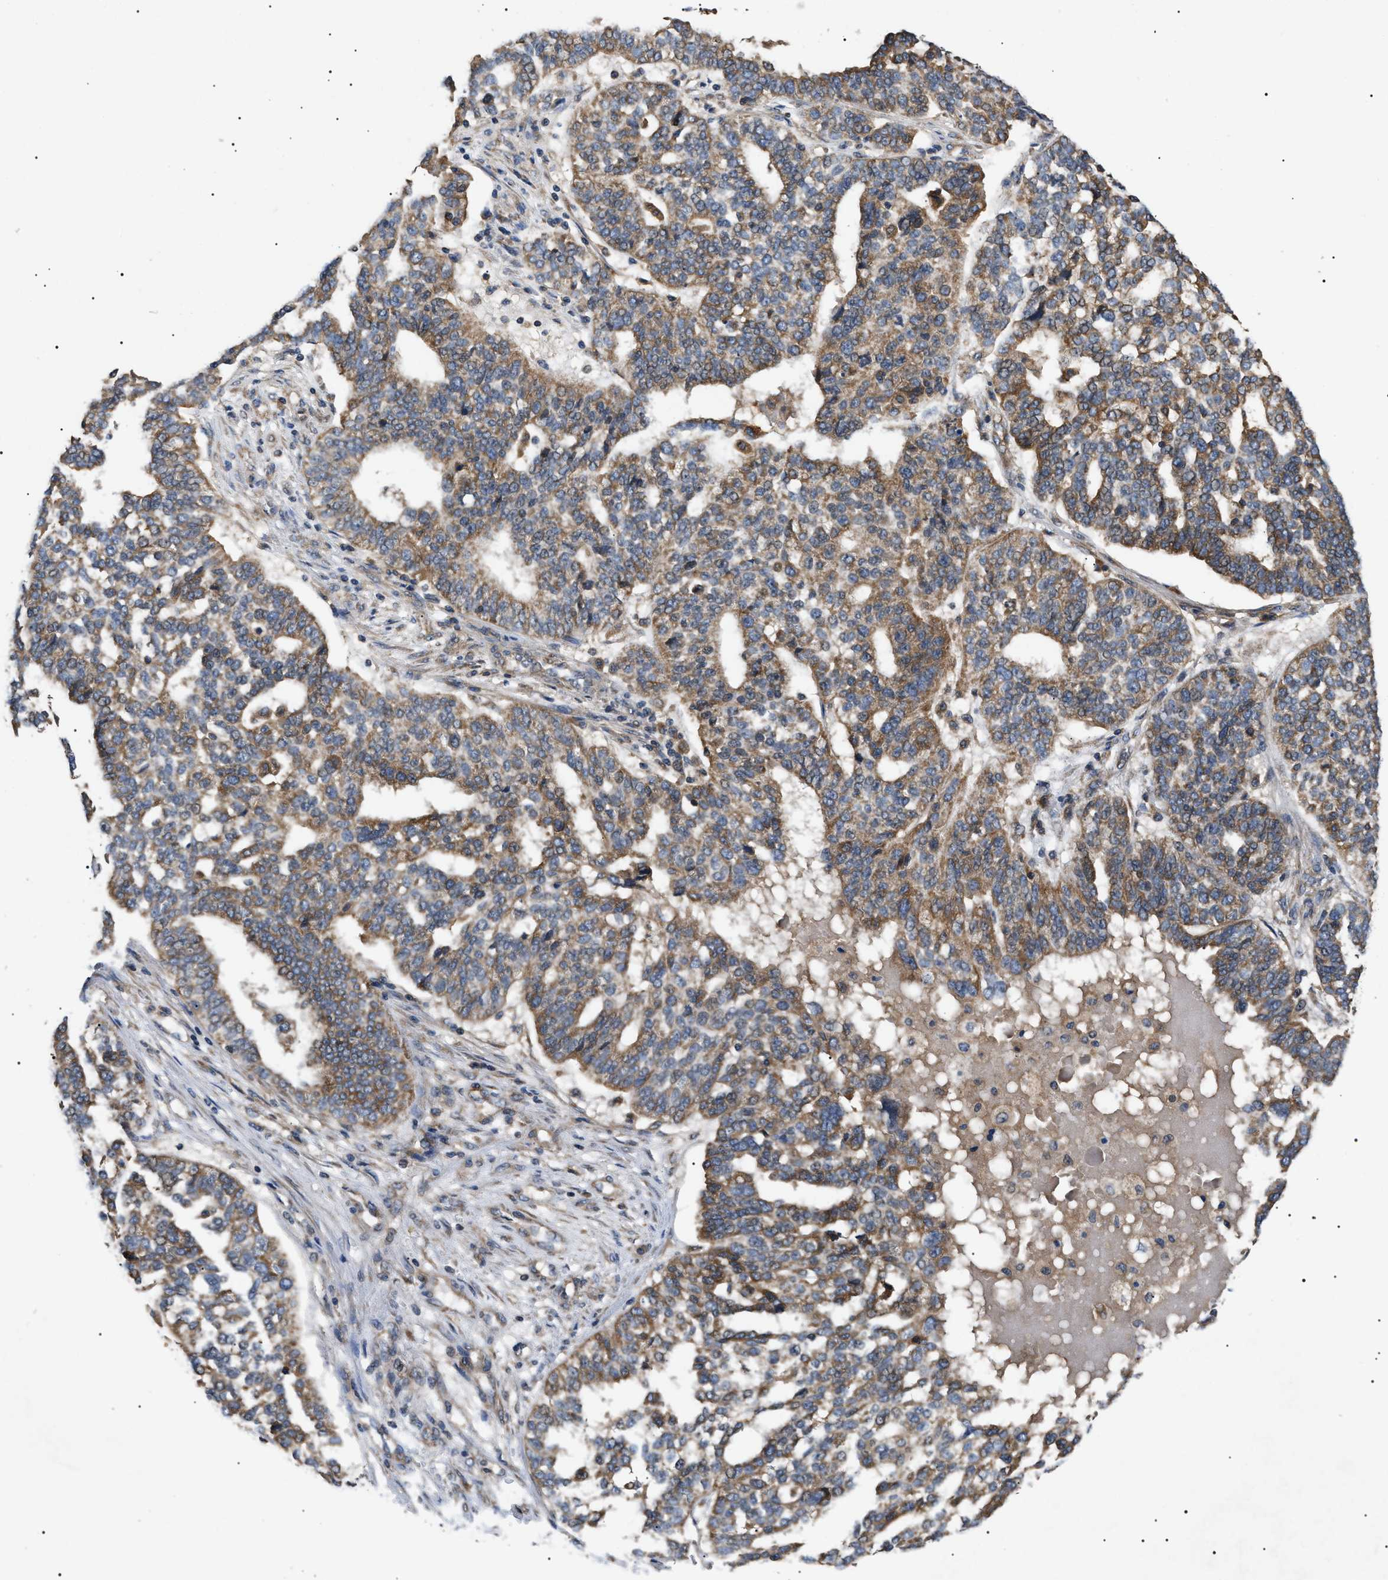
{"staining": {"intensity": "moderate", "quantity": ">75%", "location": "cytoplasmic/membranous"}, "tissue": "ovarian cancer", "cell_type": "Tumor cells", "image_type": "cancer", "snomed": [{"axis": "morphology", "description": "Cystadenocarcinoma, serous, NOS"}, {"axis": "topography", "description": "Ovary"}], "caption": "A brown stain highlights moderate cytoplasmic/membranous expression of a protein in human ovarian cancer (serous cystadenocarcinoma) tumor cells.", "gene": "PPM1B", "patient": {"sex": "female", "age": 59}}